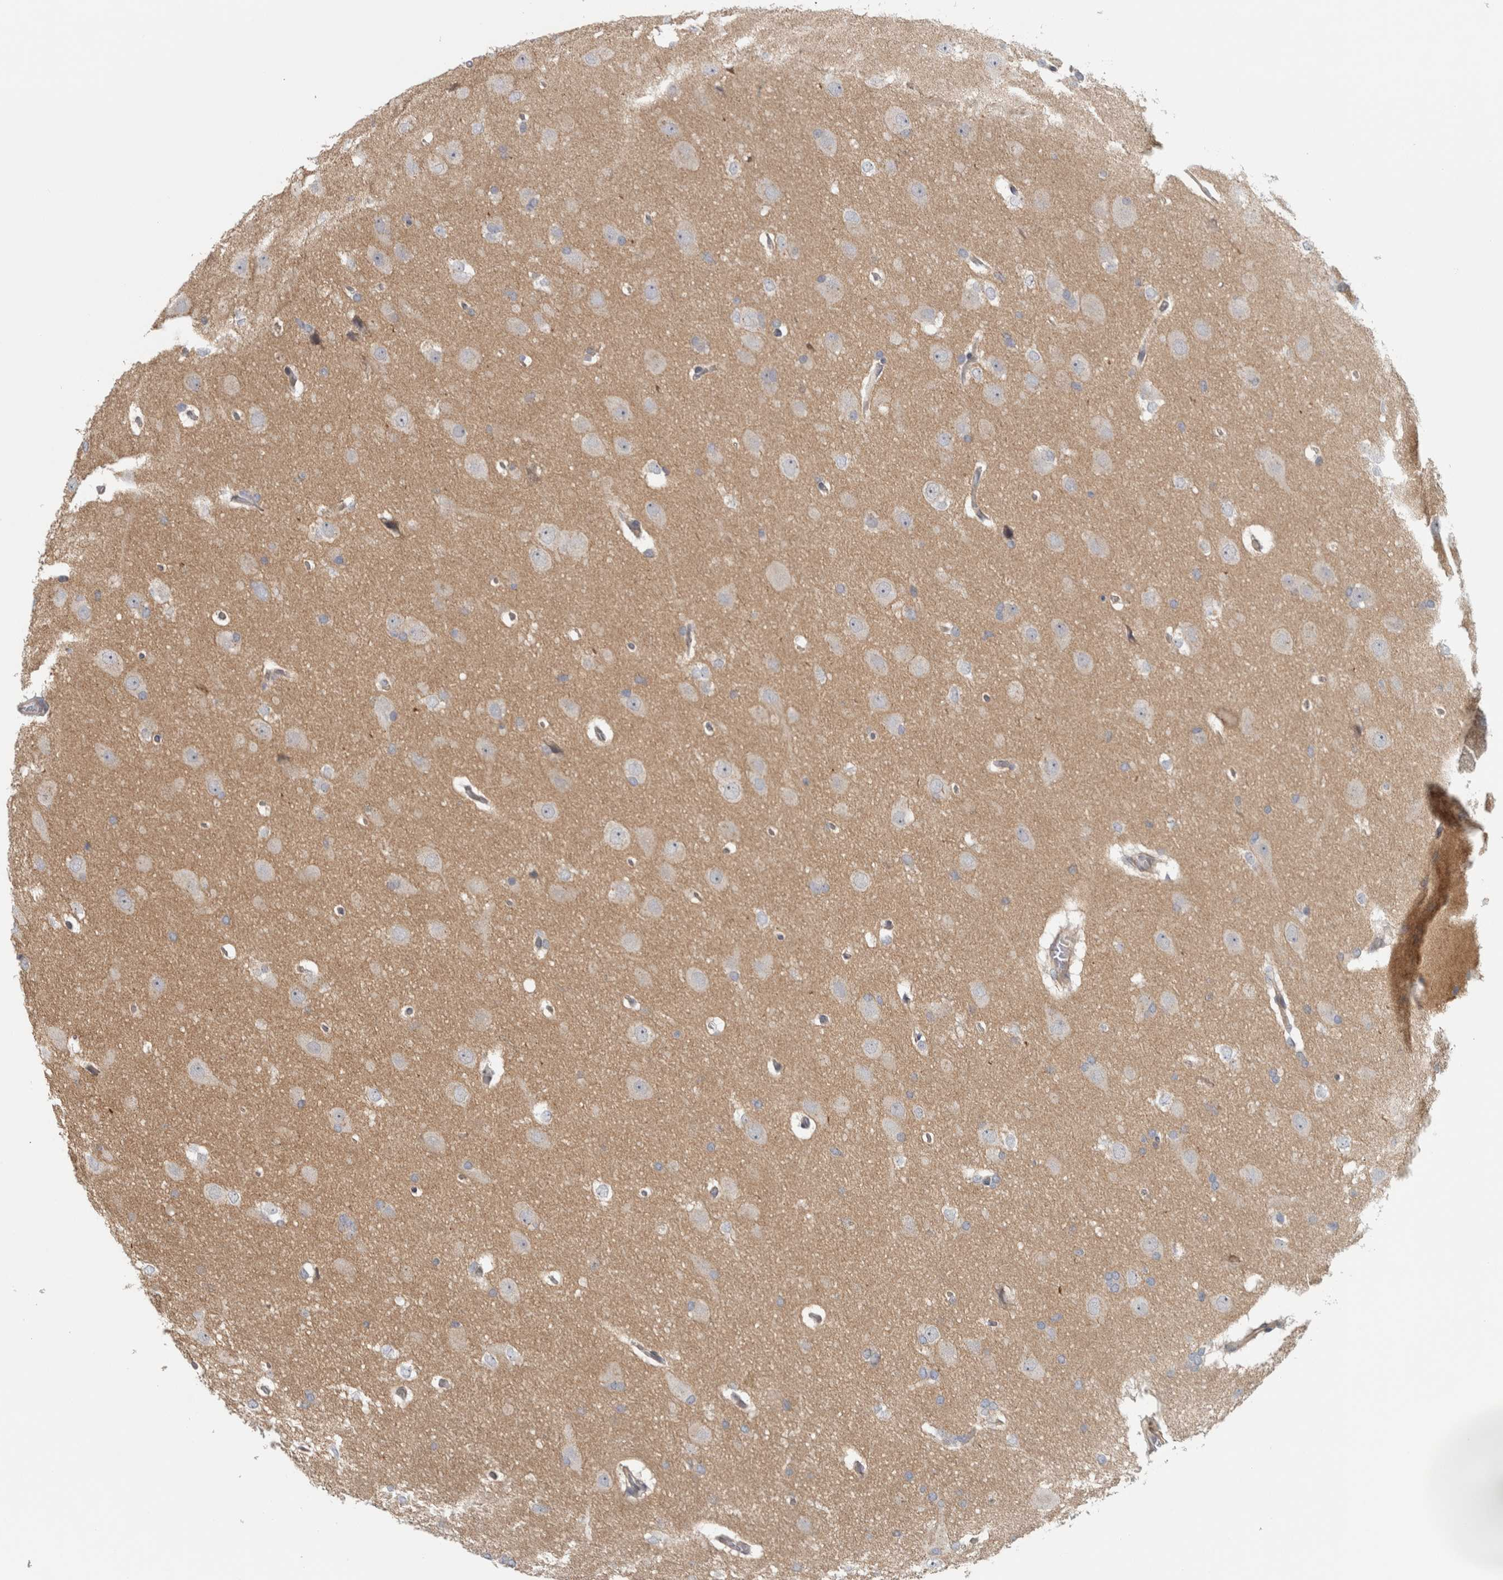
{"staining": {"intensity": "weak", "quantity": "<25%", "location": "cytoplasmic/membranous"}, "tissue": "glioma", "cell_type": "Tumor cells", "image_type": "cancer", "snomed": [{"axis": "morphology", "description": "Glioma, malignant, Low grade"}, {"axis": "topography", "description": "Brain"}], "caption": "Histopathology image shows no protein expression in tumor cells of malignant glioma (low-grade) tissue.", "gene": "ZNF804B", "patient": {"sex": "female", "age": 37}}